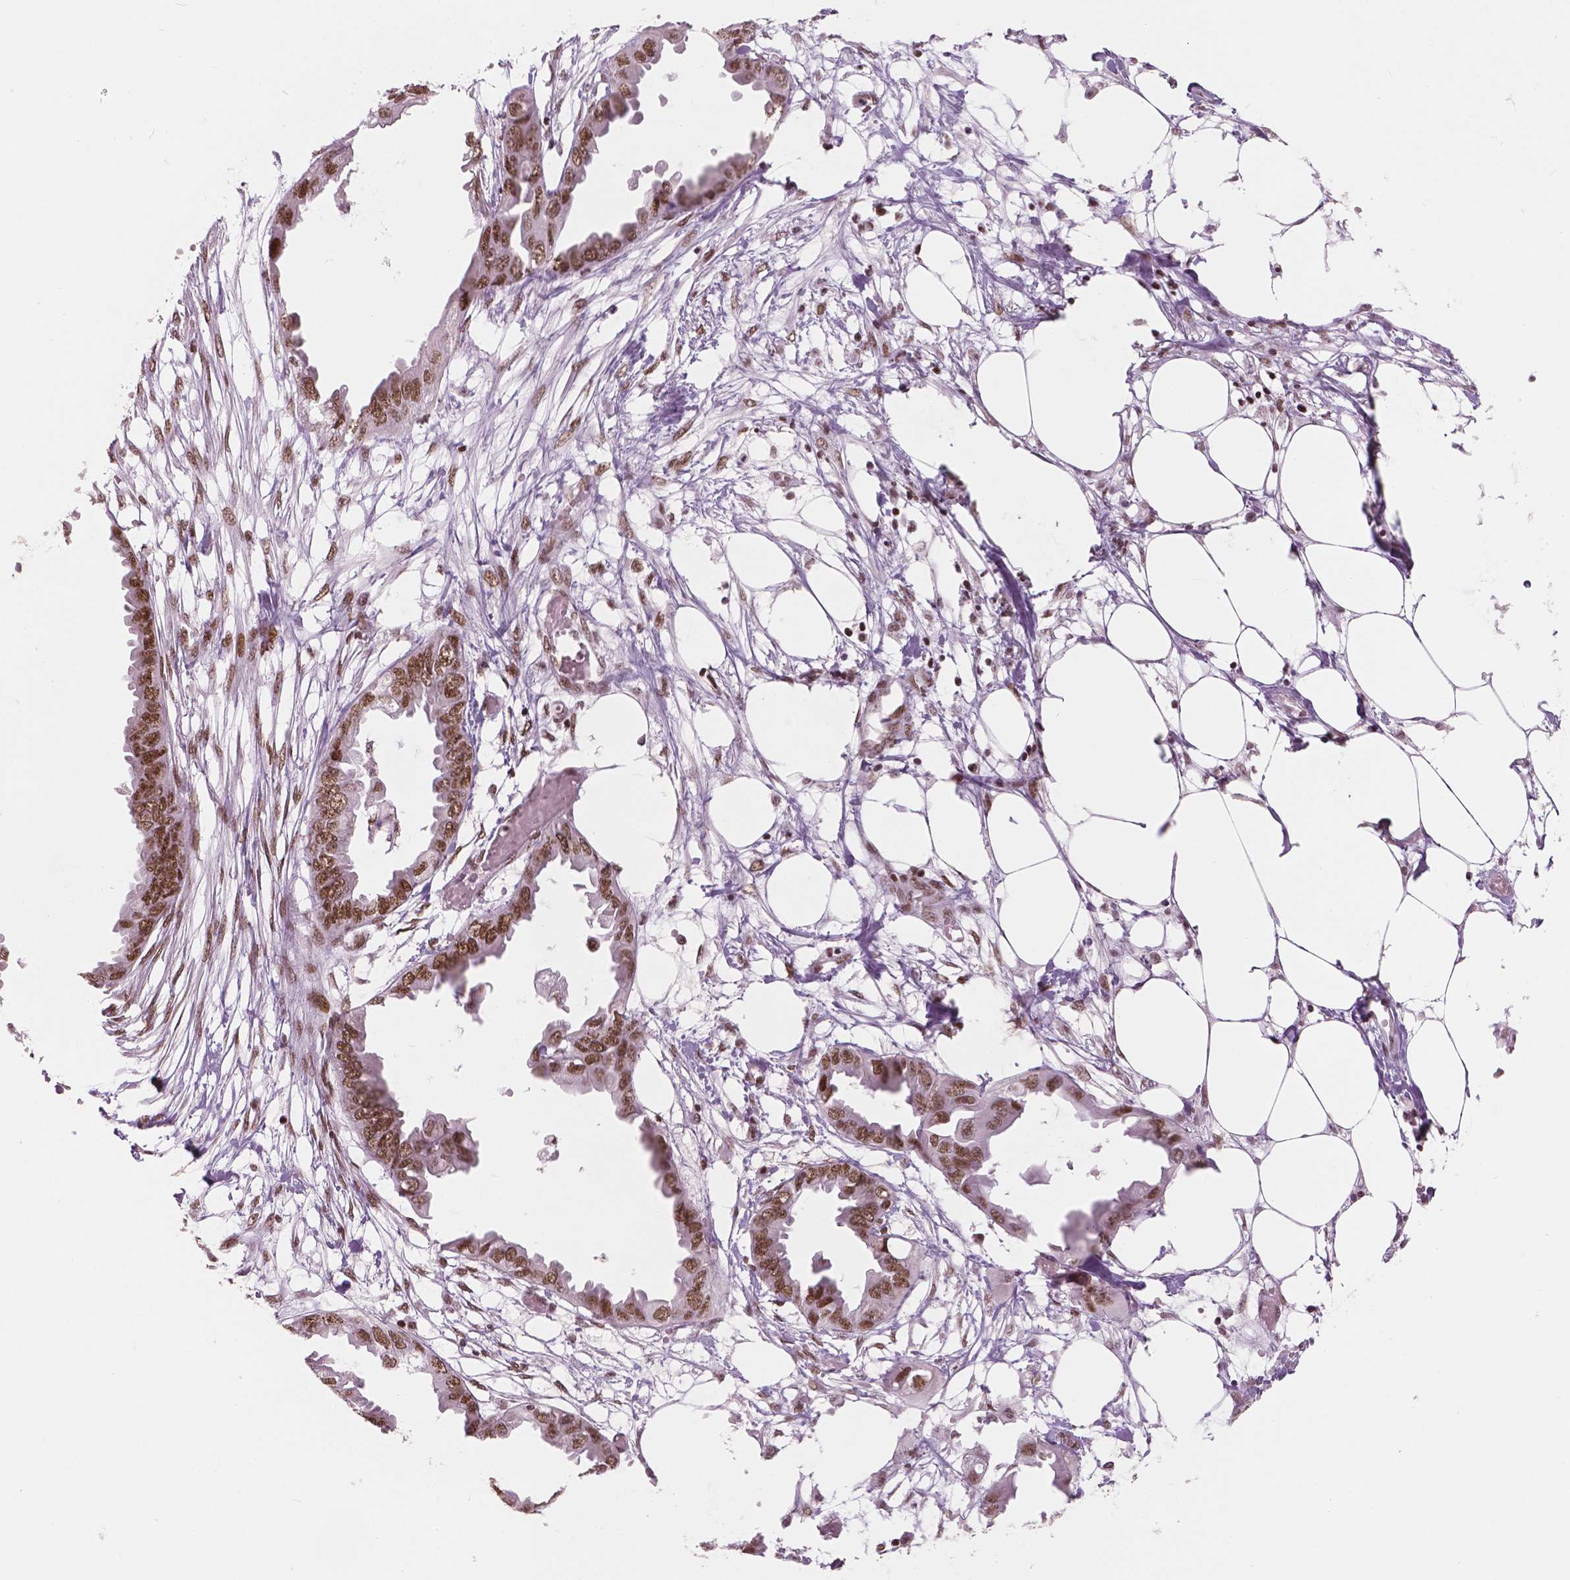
{"staining": {"intensity": "moderate", "quantity": ">75%", "location": "nuclear"}, "tissue": "endometrial cancer", "cell_type": "Tumor cells", "image_type": "cancer", "snomed": [{"axis": "morphology", "description": "Adenocarcinoma, NOS"}, {"axis": "morphology", "description": "Adenocarcinoma, metastatic, NOS"}, {"axis": "topography", "description": "Adipose tissue"}, {"axis": "topography", "description": "Endometrium"}], "caption": "Metastatic adenocarcinoma (endometrial) was stained to show a protein in brown. There is medium levels of moderate nuclear staining in approximately >75% of tumor cells.", "gene": "BRD4", "patient": {"sex": "female", "age": 67}}